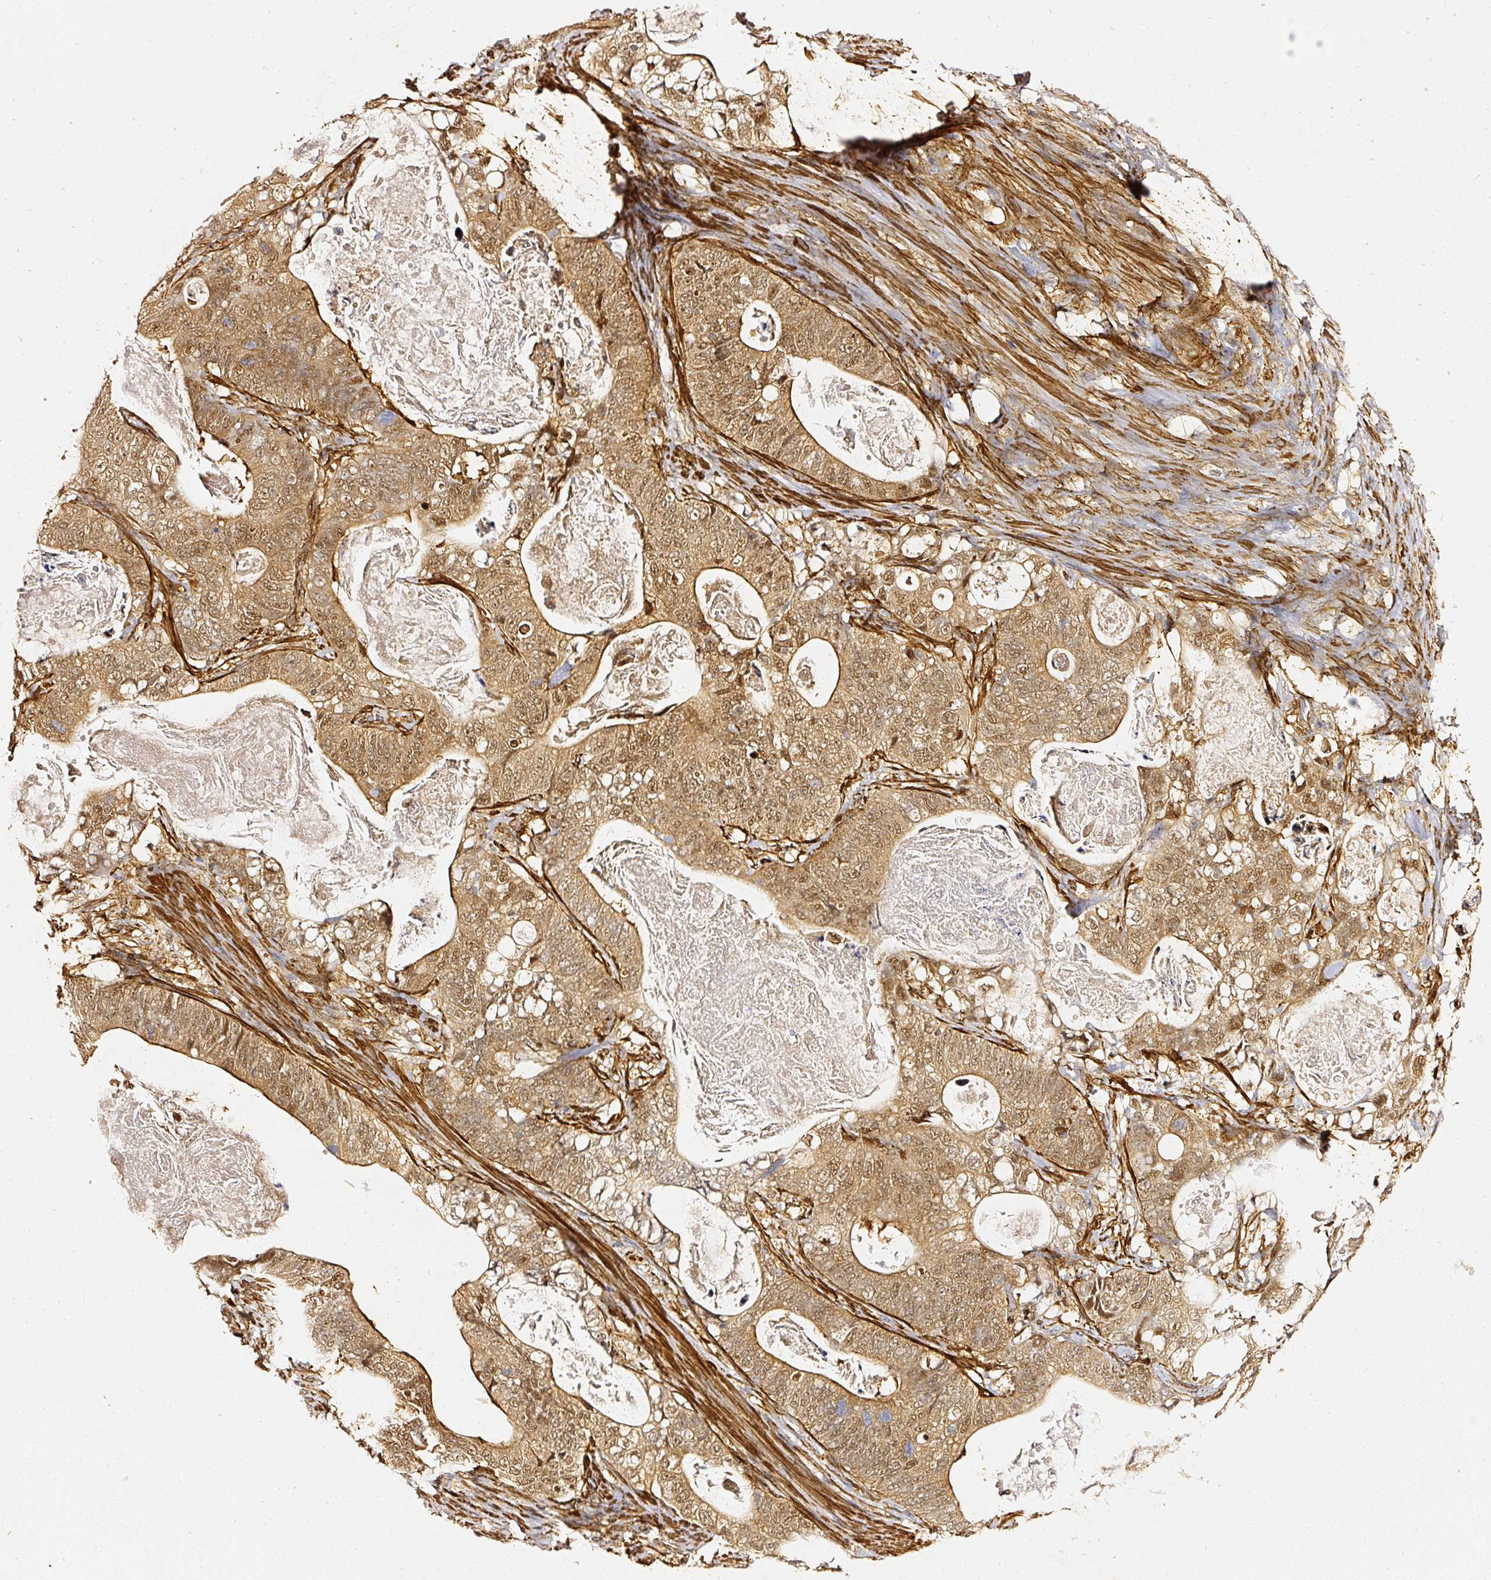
{"staining": {"intensity": "moderate", "quantity": ">75%", "location": "cytoplasmic/membranous,nuclear"}, "tissue": "stomach cancer", "cell_type": "Tumor cells", "image_type": "cancer", "snomed": [{"axis": "morphology", "description": "Normal tissue, NOS"}, {"axis": "morphology", "description": "Adenocarcinoma, NOS"}, {"axis": "topography", "description": "Stomach"}], "caption": "Stomach cancer (adenocarcinoma) stained with immunohistochemistry reveals moderate cytoplasmic/membranous and nuclear staining in approximately >75% of tumor cells. The staining is performed using DAB (3,3'-diaminobenzidine) brown chromogen to label protein expression. The nuclei are counter-stained blue using hematoxylin.", "gene": "PSMD1", "patient": {"sex": "female", "age": 89}}